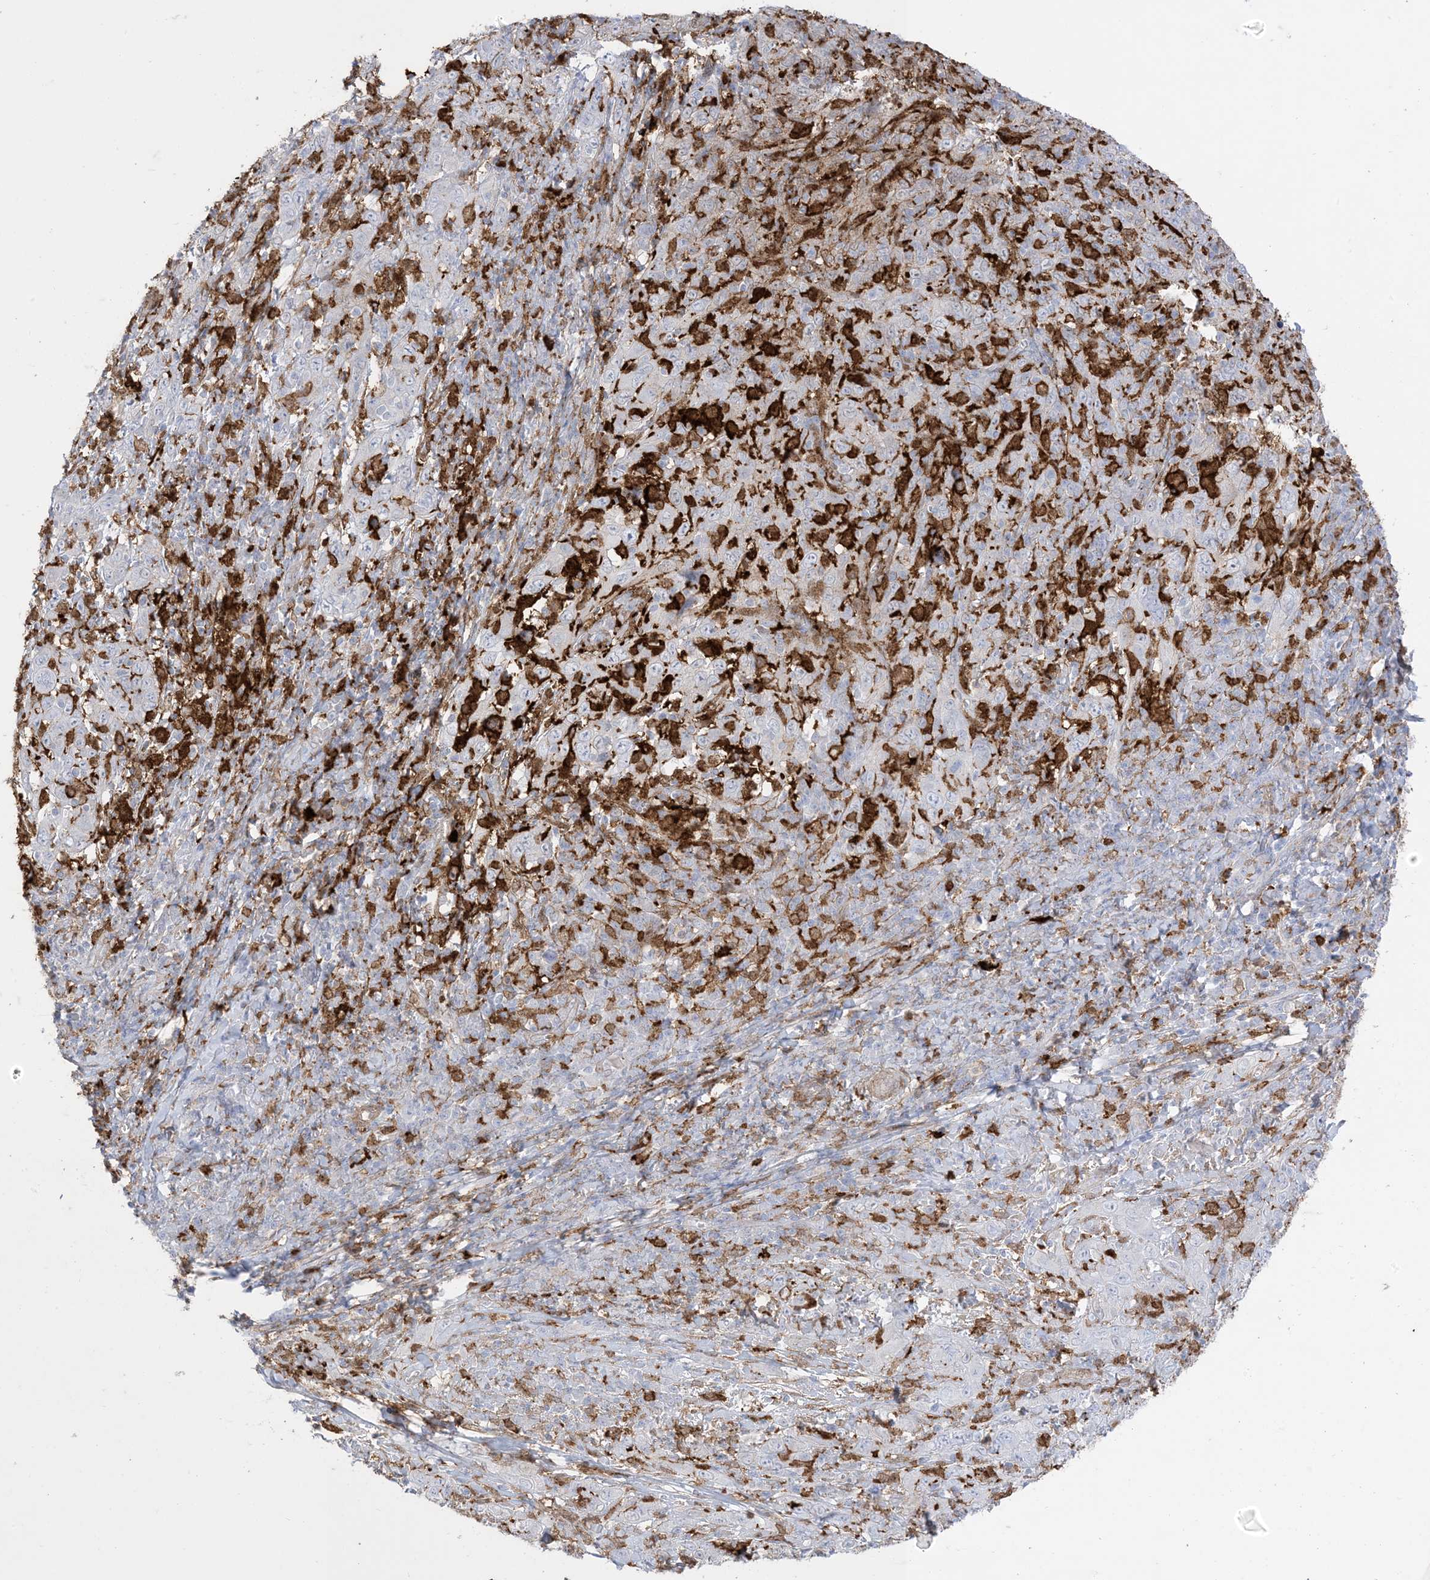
{"staining": {"intensity": "negative", "quantity": "none", "location": "none"}, "tissue": "cervical cancer", "cell_type": "Tumor cells", "image_type": "cancer", "snomed": [{"axis": "morphology", "description": "Squamous cell carcinoma, NOS"}, {"axis": "topography", "description": "Cervix"}], "caption": "This is an immunohistochemistry image of cervical cancer (squamous cell carcinoma). There is no positivity in tumor cells.", "gene": "GSN", "patient": {"sex": "female", "age": 46}}